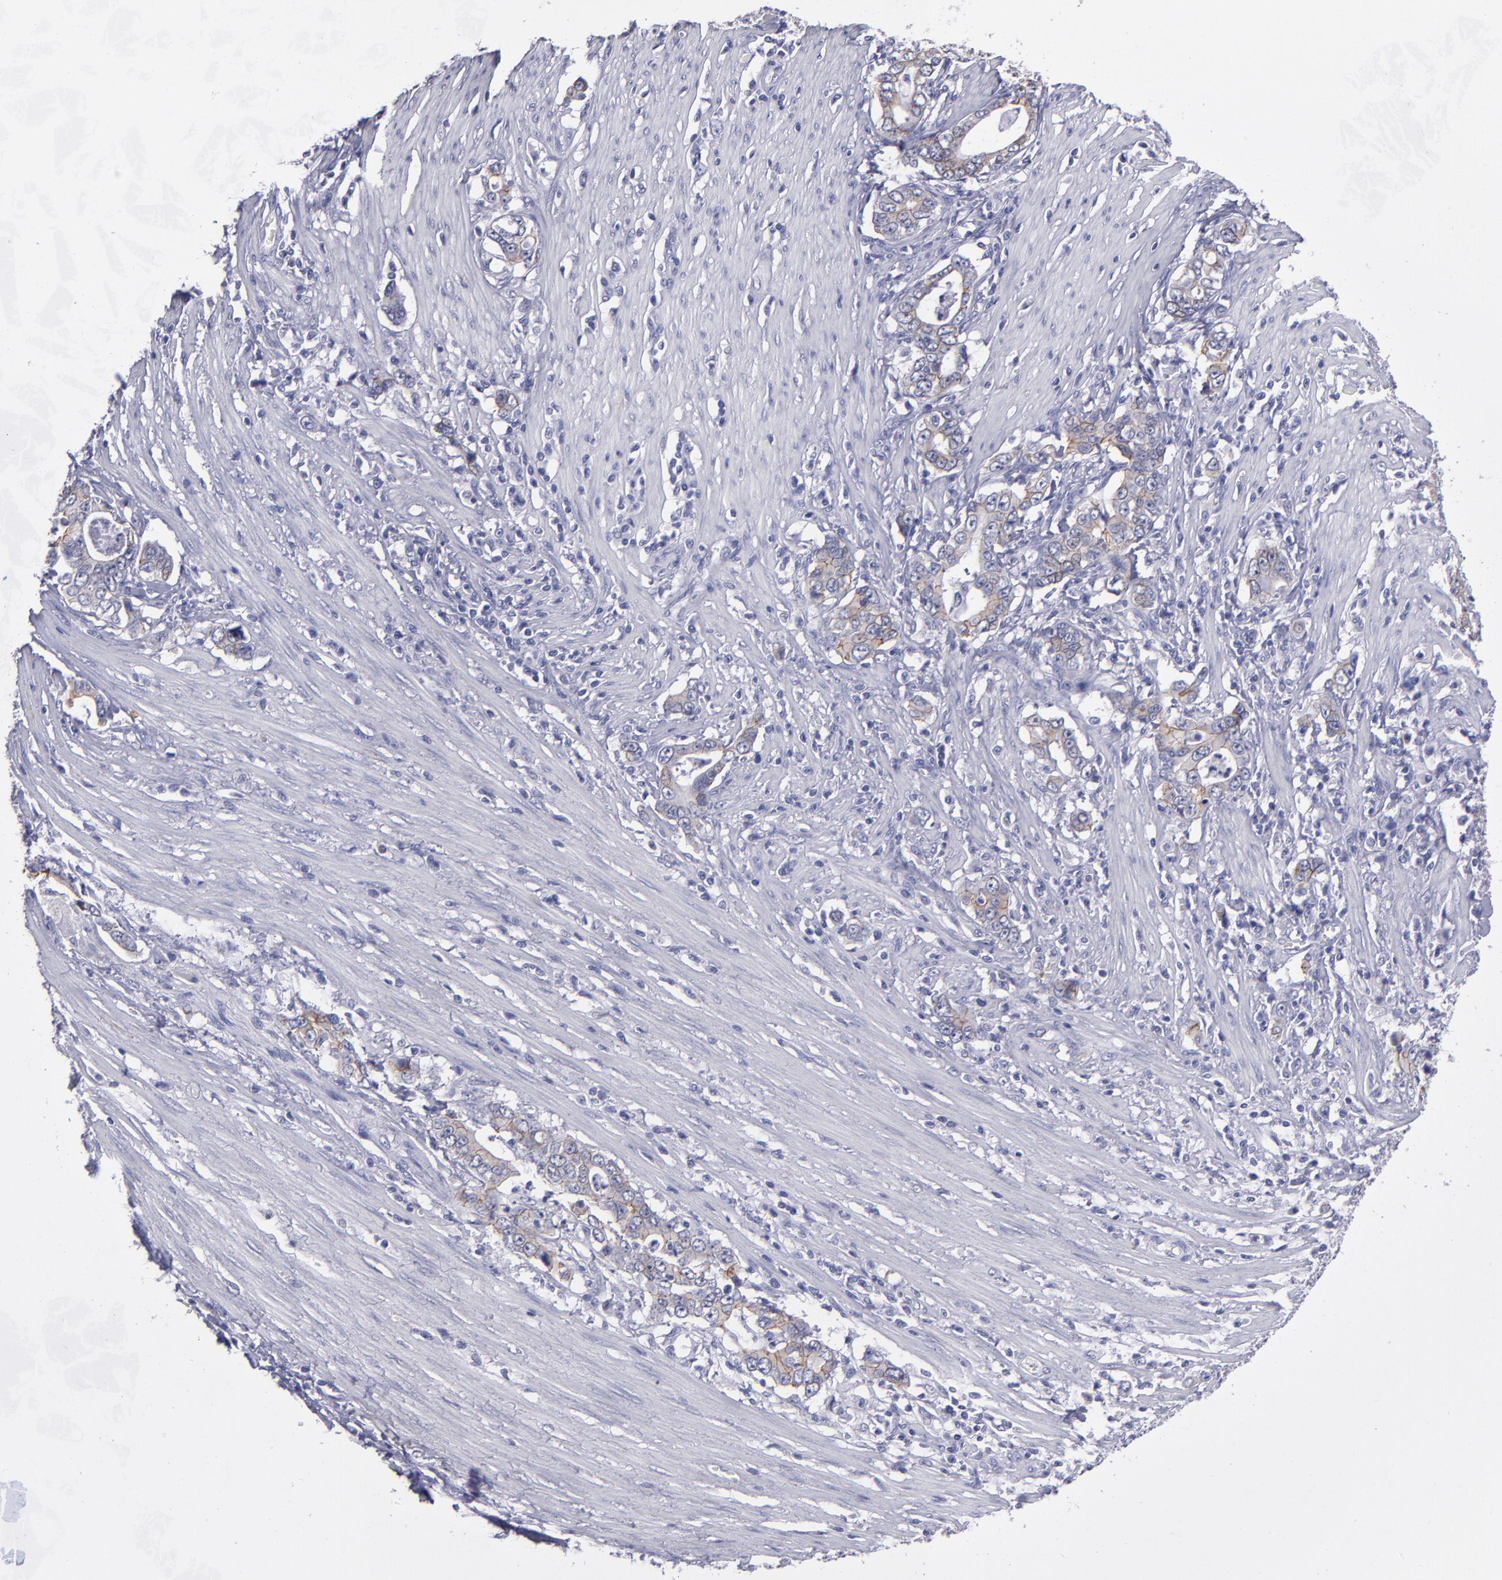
{"staining": {"intensity": "moderate", "quantity": ">75%", "location": "cytoplasmic/membranous"}, "tissue": "stomach cancer", "cell_type": "Tumor cells", "image_type": "cancer", "snomed": [{"axis": "morphology", "description": "Adenocarcinoma, NOS"}, {"axis": "topography", "description": "Stomach, lower"}], "caption": "Protein analysis of adenocarcinoma (stomach) tissue exhibits moderate cytoplasmic/membranous positivity in approximately >75% of tumor cells.", "gene": "CDH3", "patient": {"sex": "female", "age": 72}}